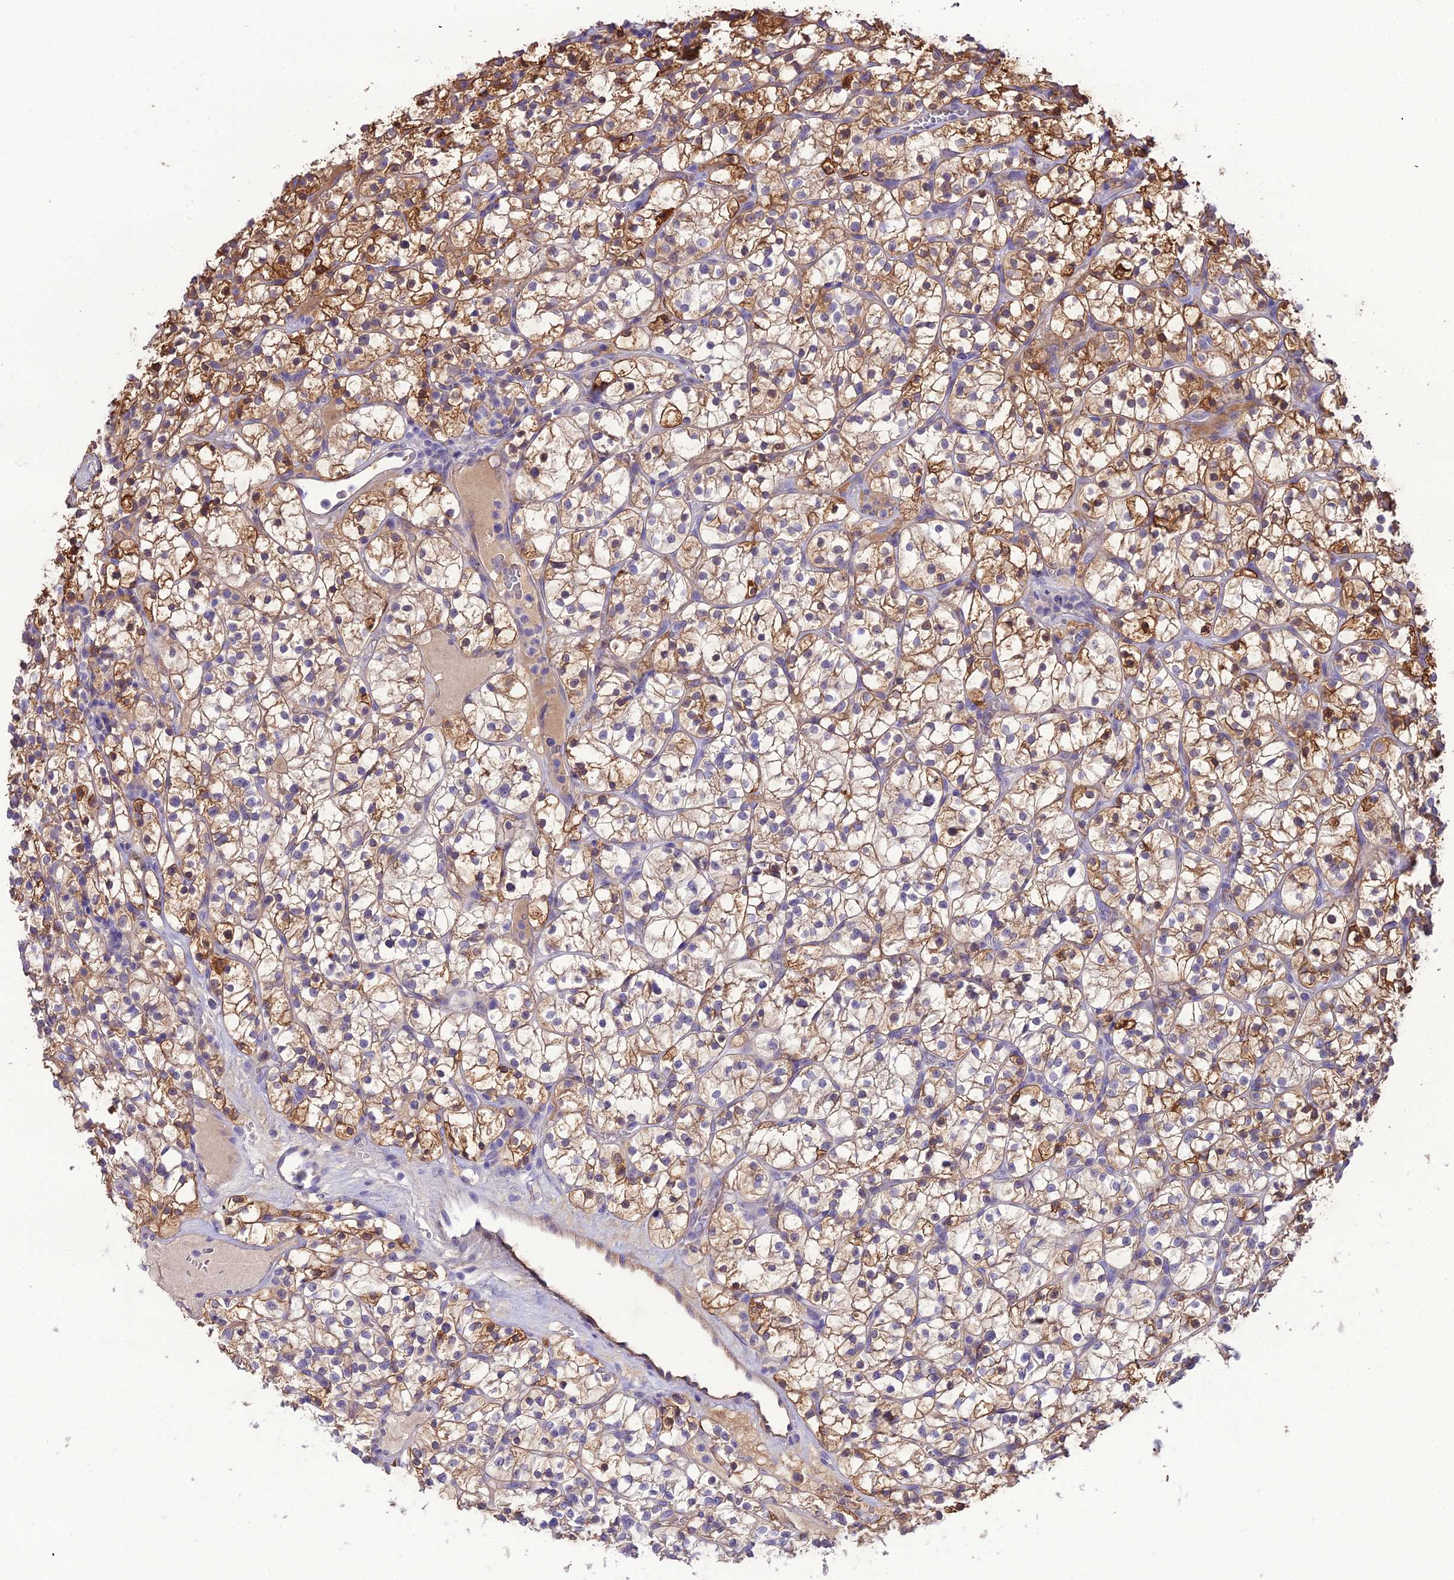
{"staining": {"intensity": "moderate", "quantity": ">75%", "location": "cytoplasmic/membranous"}, "tissue": "renal cancer", "cell_type": "Tumor cells", "image_type": "cancer", "snomed": [{"axis": "morphology", "description": "Adenocarcinoma, NOS"}, {"axis": "topography", "description": "Kidney"}], "caption": "This is a micrograph of immunohistochemistry (IHC) staining of renal adenocarcinoma, which shows moderate staining in the cytoplasmic/membranous of tumor cells.", "gene": "MB21D2", "patient": {"sex": "female", "age": 64}}